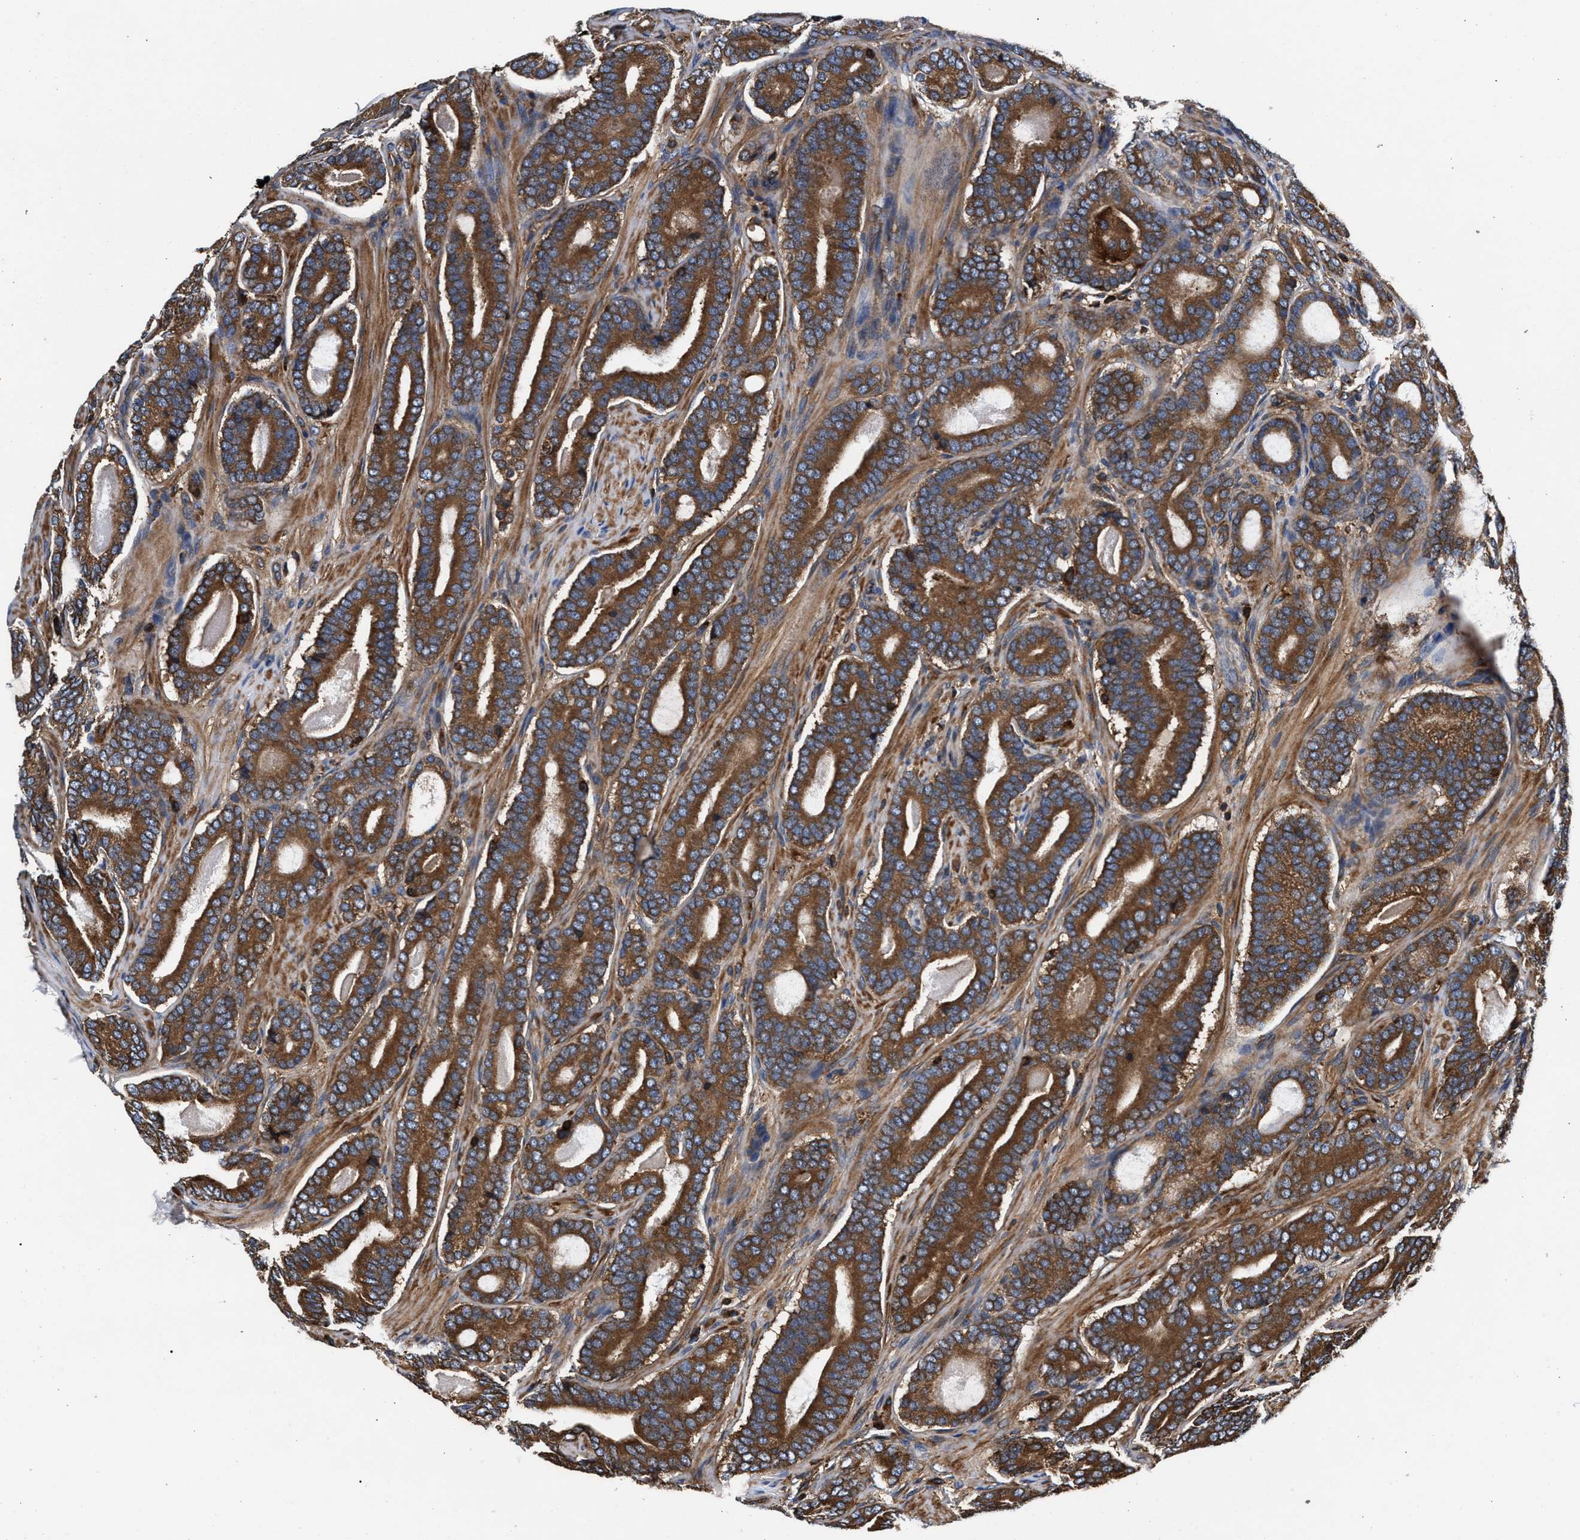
{"staining": {"intensity": "strong", "quantity": ">75%", "location": "cytoplasmic/membranous"}, "tissue": "prostate cancer", "cell_type": "Tumor cells", "image_type": "cancer", "snomed": [{"axis": "morphology", "description": "Adenocarcinoma, High grade"}, {"axis": "topography", "description": "Prostate"}], "caption": "The image reveals immunohistochemical staining of prostate cancer. There is strong cytoplasmic/membranous staining is identified in approximately >75% of tumor cells. The protein is stained brown, and the nuclei are stained in blue (DAB (3,3'-diaminobenzidine) IHC with brightfield microscopy, high magnification).", "gene": "KYAT1", "patient": {"sex": "male", "age": 60}}